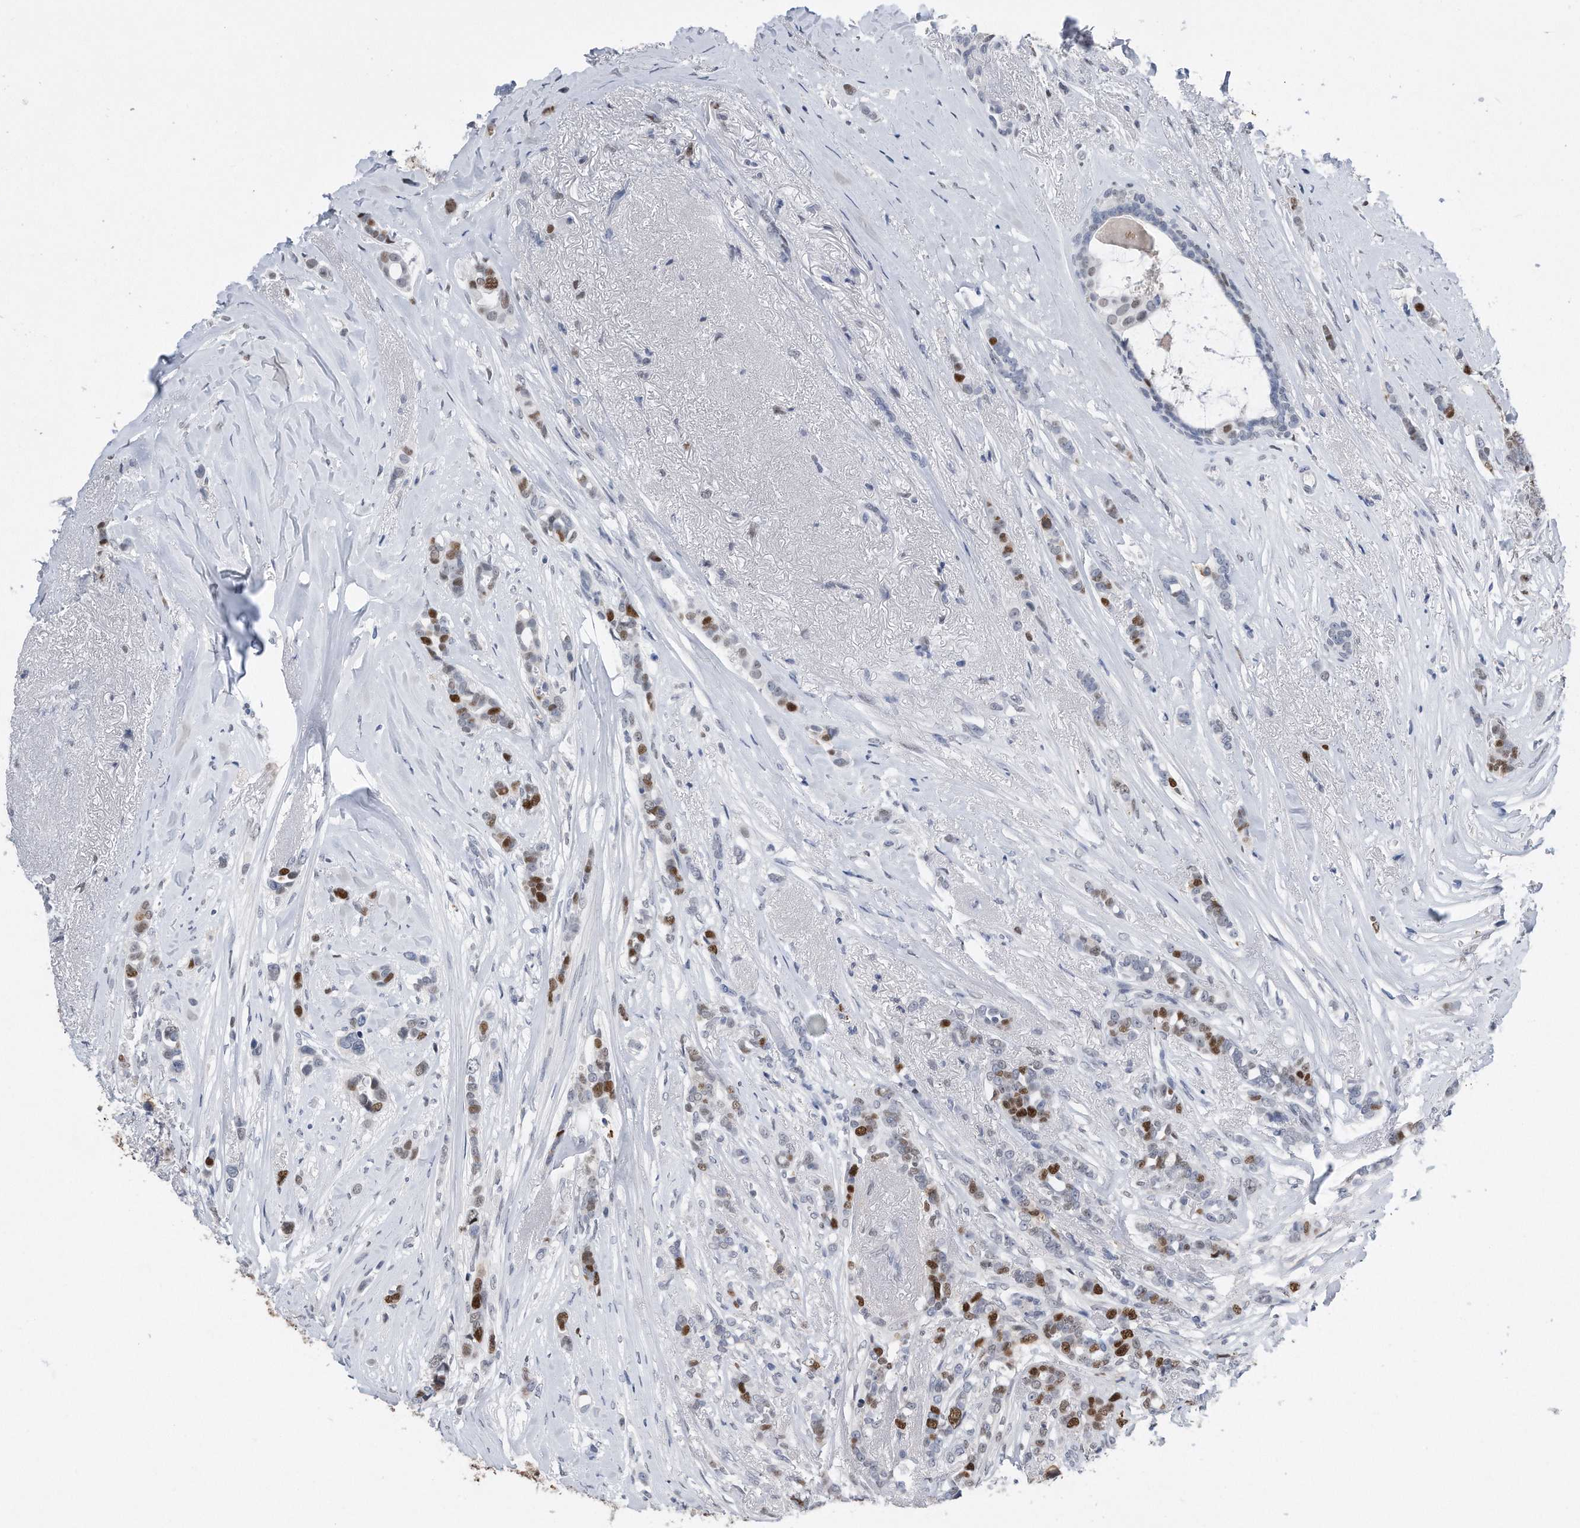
{"staining": {"intensity": "strong", "quantity": "25%-75%", "location": "nuclear"}, "tissue": "breast cancer", "cell_type": "Tumor cells", "image_type": "cancer", "snomed": [{"axis": "morphology", "description": "Lobular carcinoma"}, {"axis": "topography", "description": "Breast"}], "caption": "DAB (3,3'-diaminobenzidine) immunohistochemical staining of human breast cancer (lobular carcinoma) reveals strong nuclear protein staining in about 25%-75% of tumor cells.", "gene": "PCNA", "patient": {"sex": "female", "age": 51}}